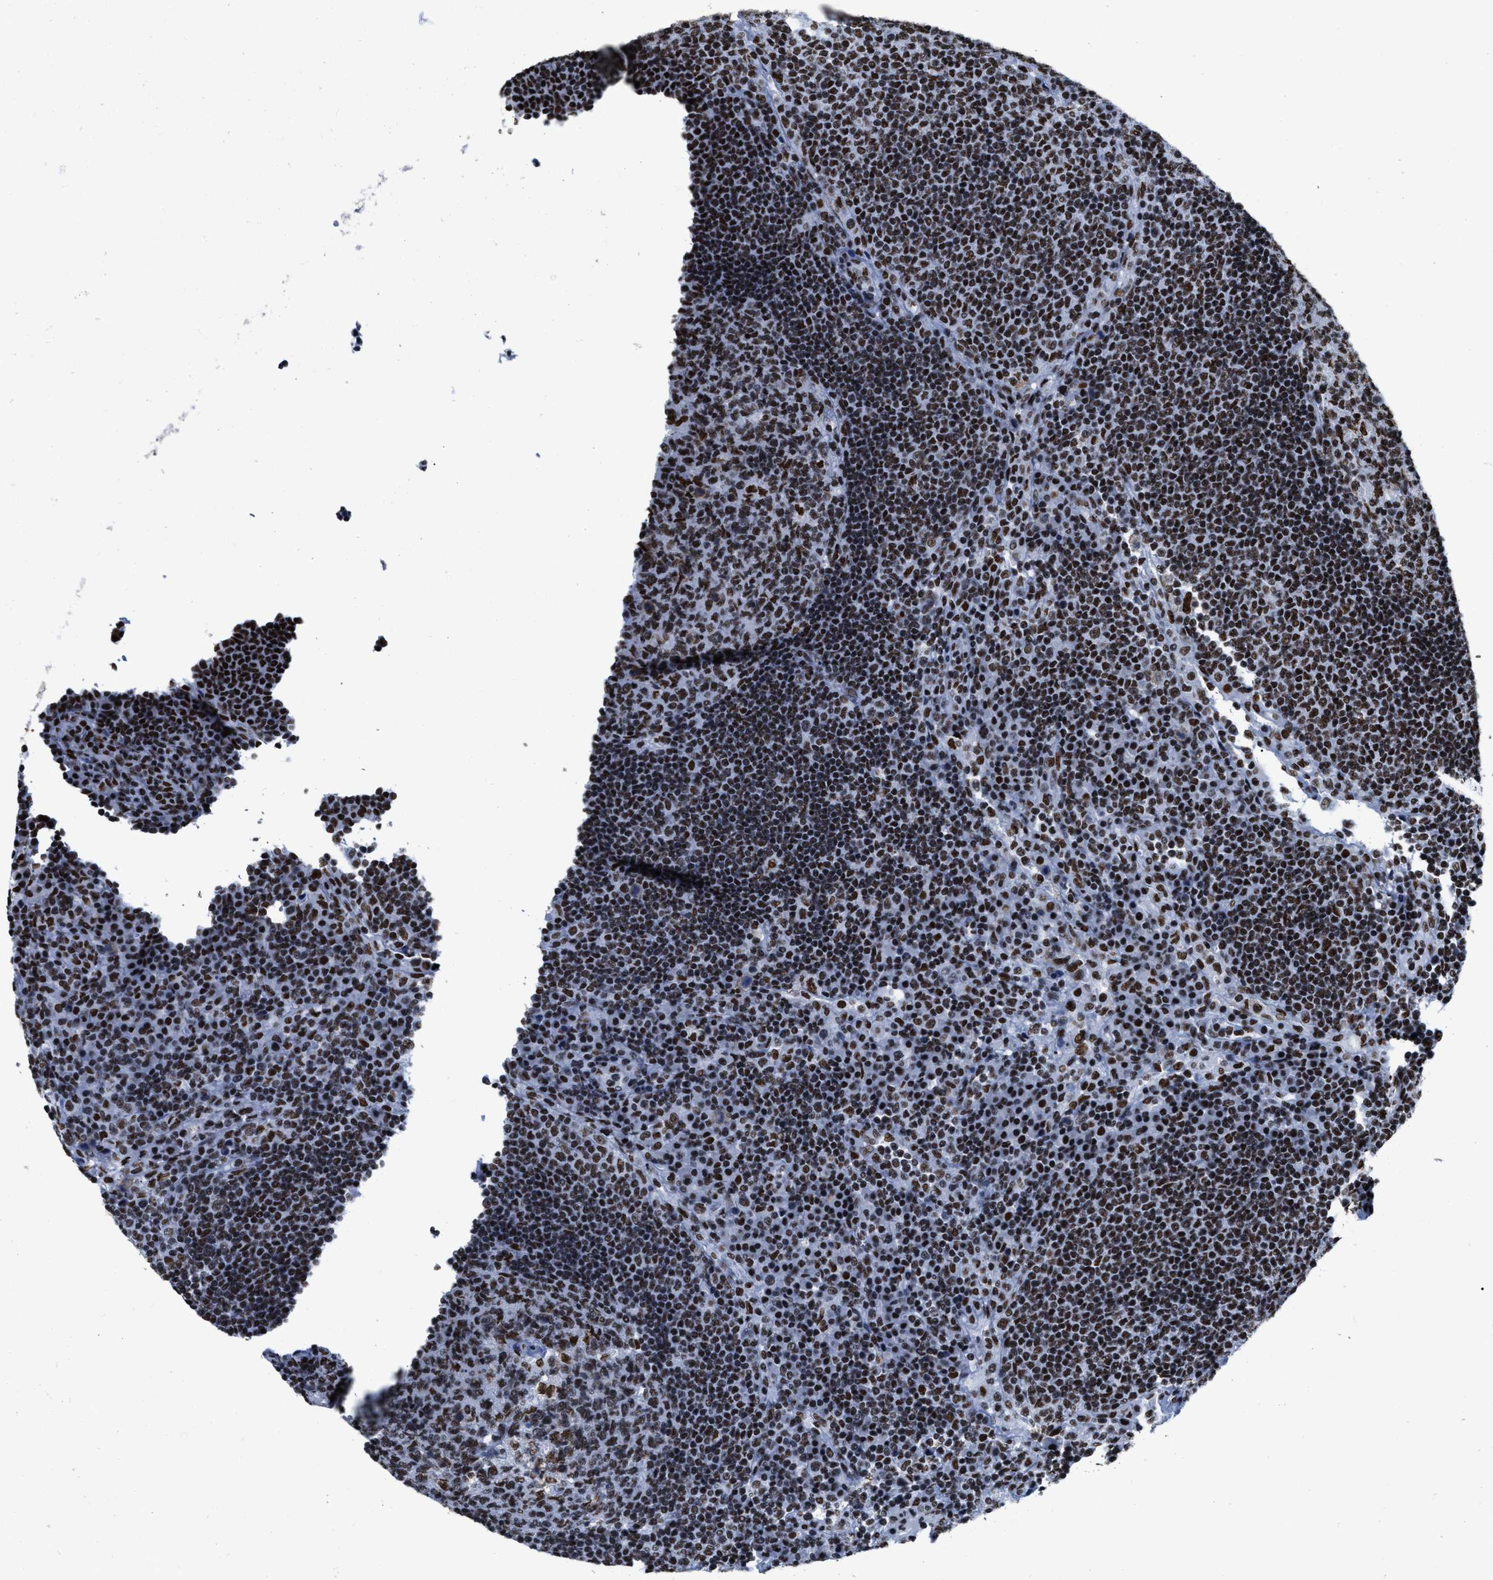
{"staining": {"intensity": "moderate", "quantity": ">75%", "location": "nuclear"}, "tissue": "lymph node", "cell_type": "Germinal center cells", "image_type": "normal", "snomed": [{"axis": "morphology", "description": "Normal tissue, NOS"}, {"axis": "topography", "description": "Lymph node"}], "caption": "Normal lymph node was stained to show a protein in brown. There is medium levels of moderate nuclear expression in approximately >75% of germinal center cells. The protein of interest is shown in brown color, while the nuclei are stained blue.", "gene": "SMARCC2", "patient": {"sex": "female", "age": 53}}